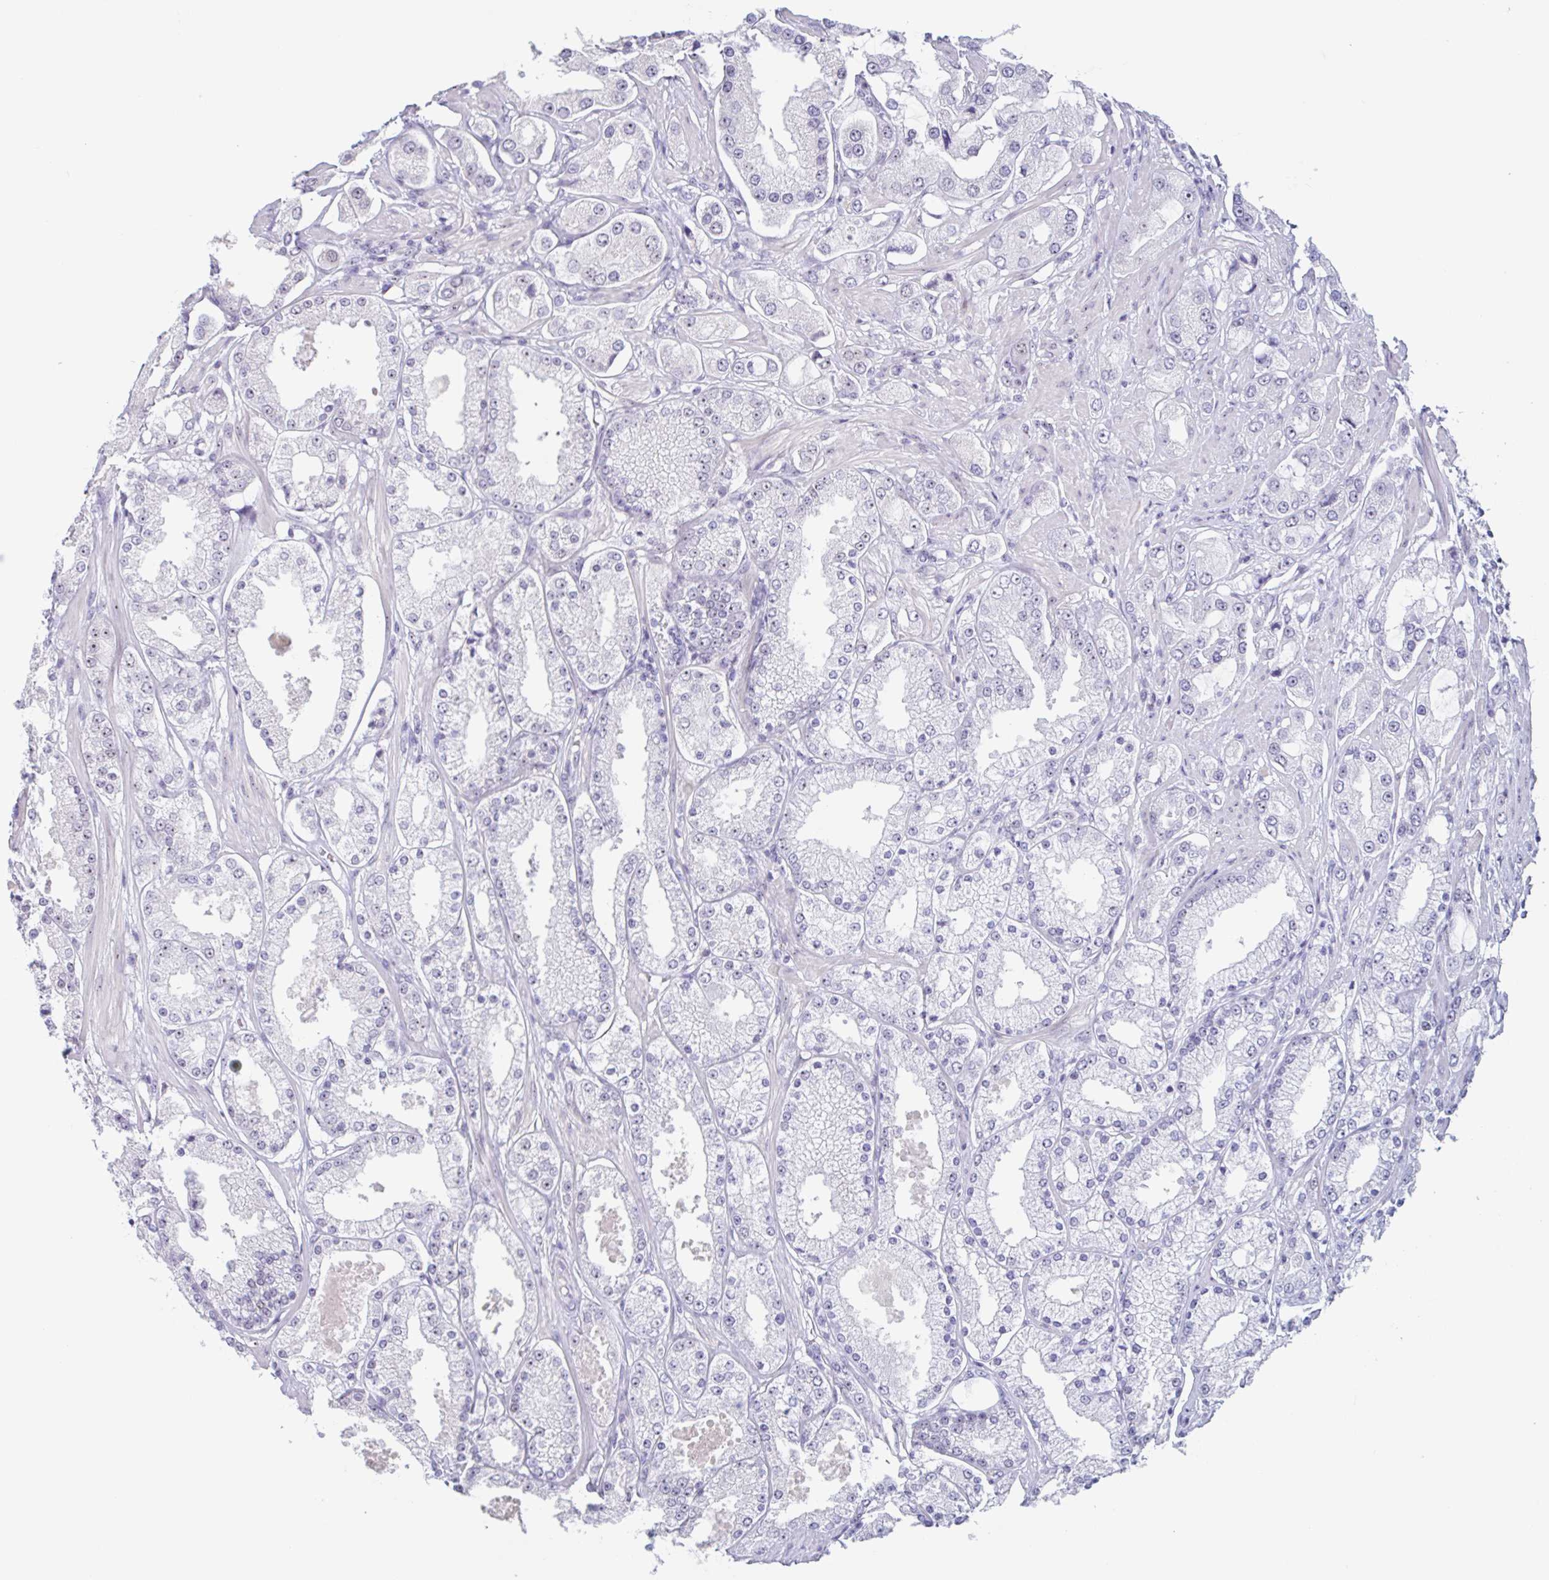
{"staining": {"intensity": "weak", "quantity": "<25%", "location": "nuclear"}, "tissue": "prostate cancer", "cell_type": "Tumor cells", "image_type": "cancer", "snomed": [{"axis": "morphology", "description": "Adenocarcinoma, High grade"}, {"axis": "topography", "description": "Prostate"}], "caption": "Image shows no significant protein expression in tumor cells of prostate adenocarcinoma (high-grade).", "gene": "LENG9", "patient": {"sex": "male", "age": 68}}